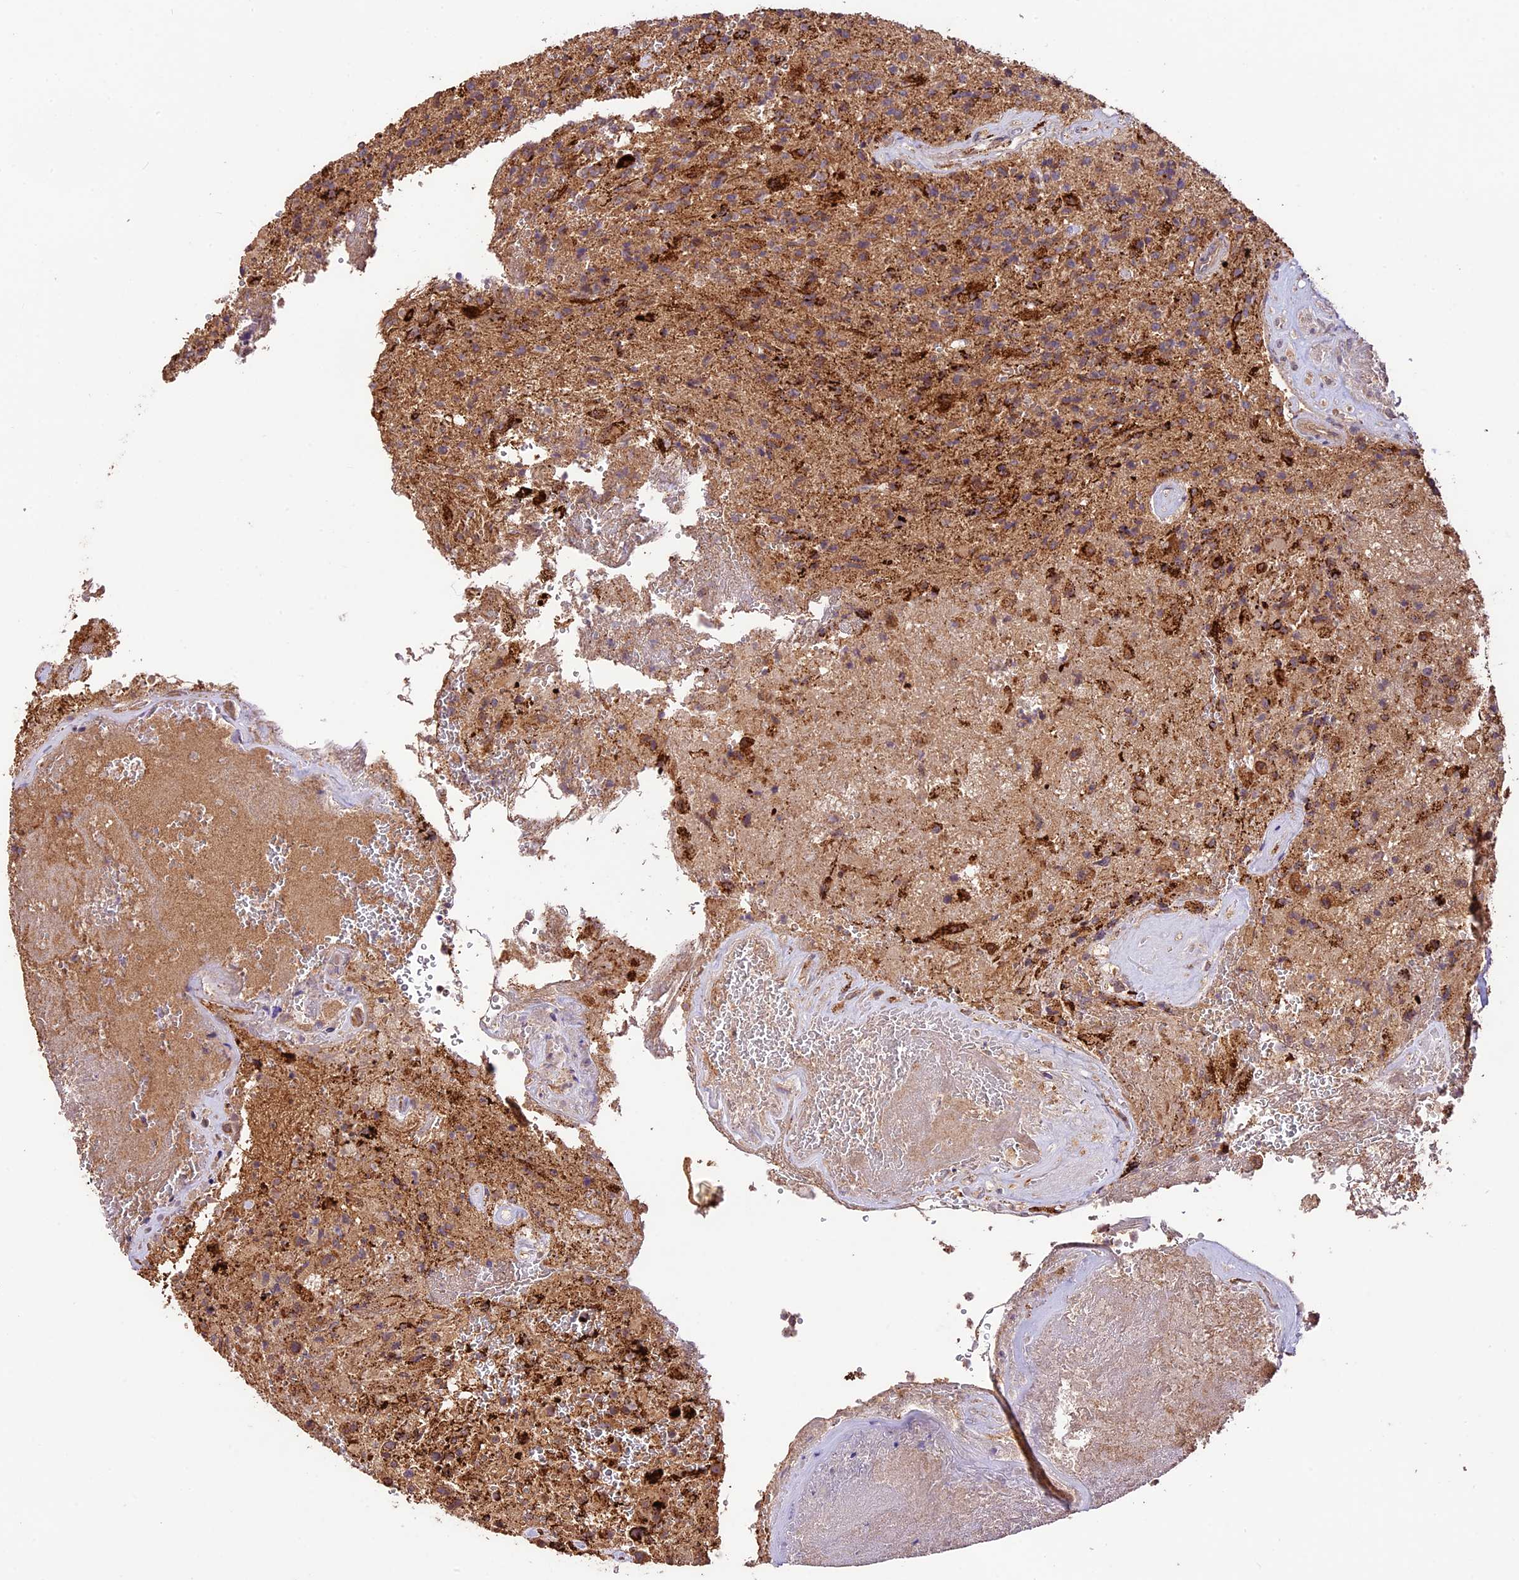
{"staining": {"intensity": "moderate", "quantity": ">75%", "location": "cytoplasmic/membranous"}, "tissue": "glioma", "cell_type": "Tumor cells", "image_type": "cancer", "snomed": [{"axis": "morphology", "description": "Glioma, malignant, High grade"}, {"axis": "topography", "description": "Brain"}], "caption": "Immunohistochemical staining of malignant glioma (high-grade) shows medium levels of moderate cytoplasmic/membranous staining in about >75% of tumor cells.", "gene": "CRLF1", "patient": {"sex": "male", "age": 56}}